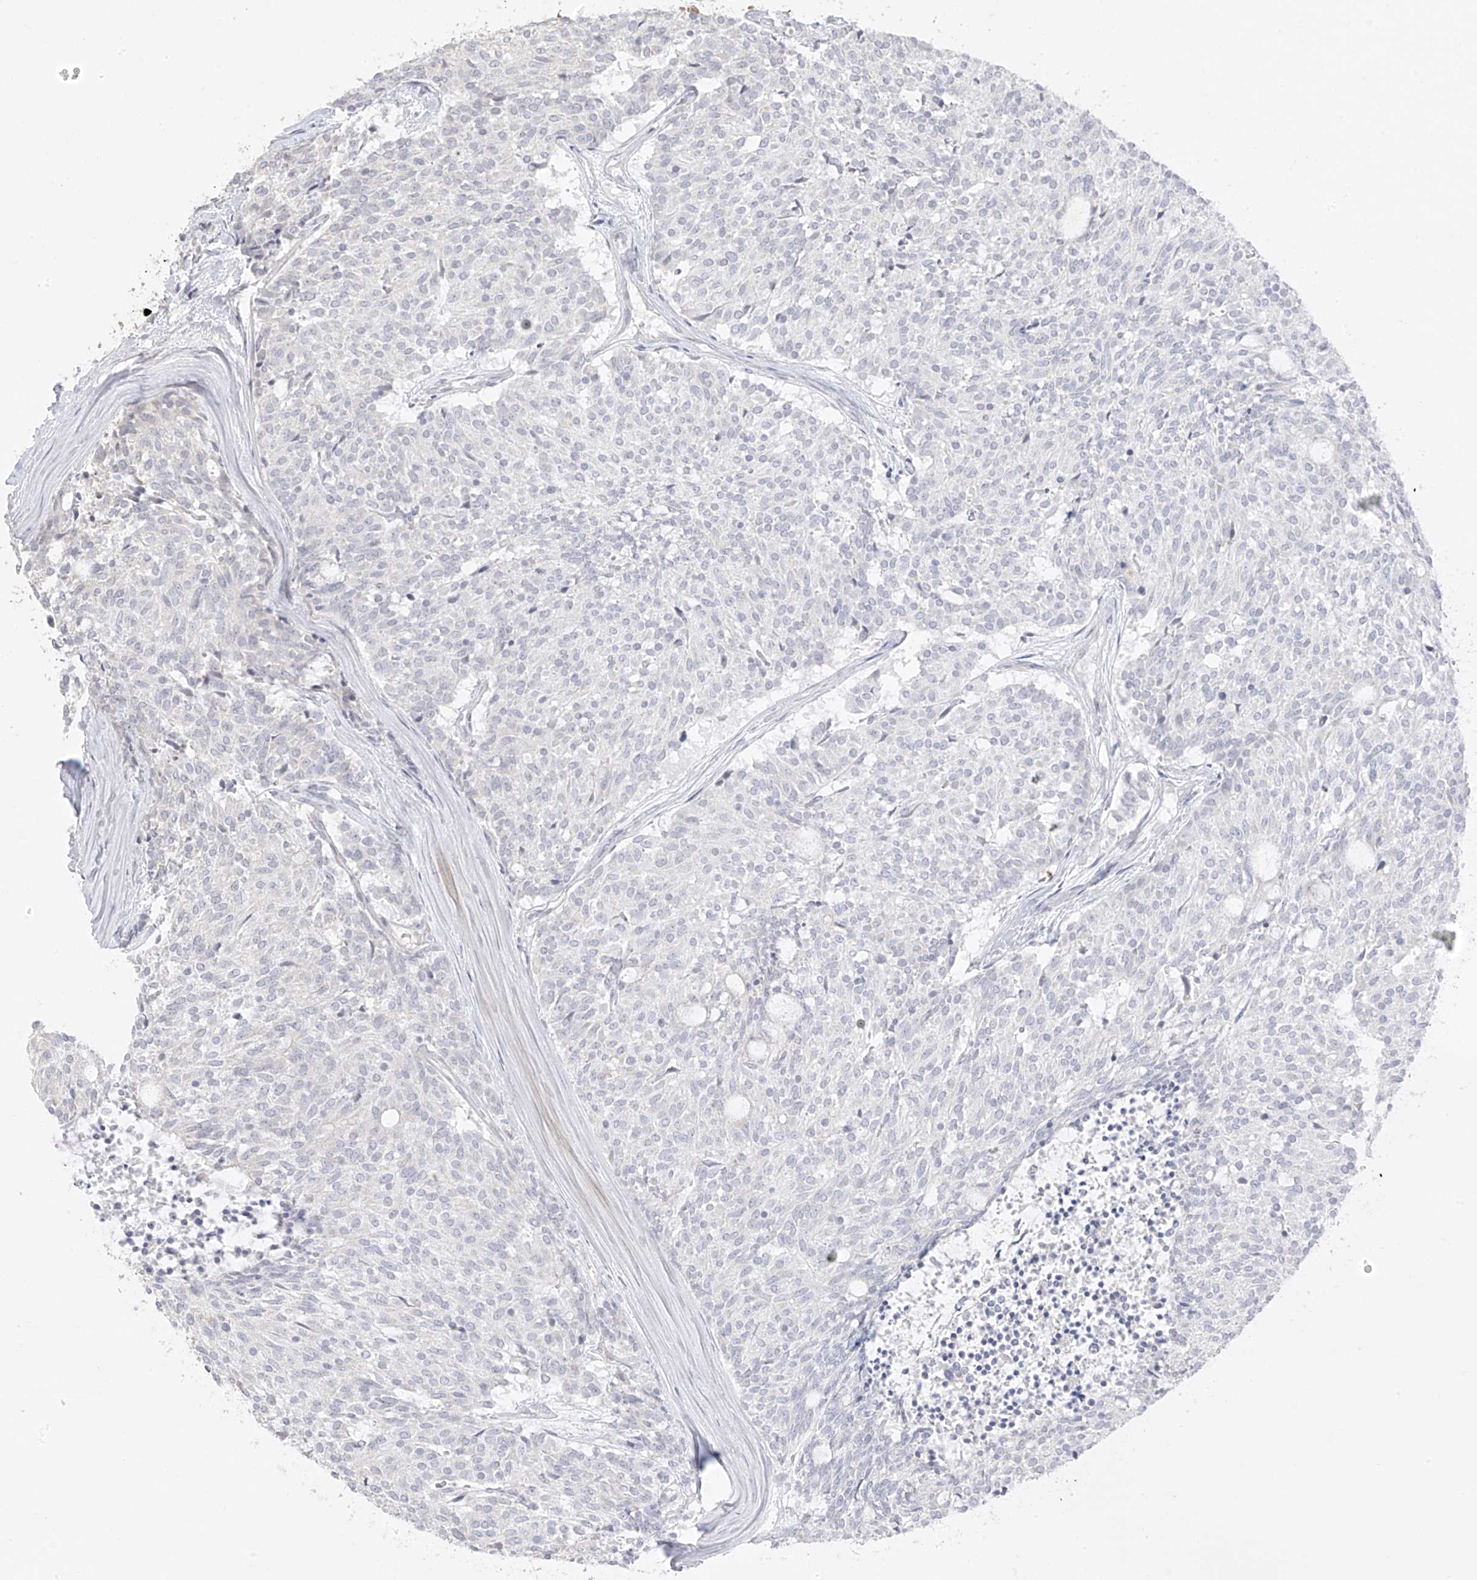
{"staining": {"intensity": "negative", "quantity": "none", "location": "none"}, "tissue": "carcinoid", "cell_type": "Tumor cells", "image_type": "cancer", "snomed": [{"axis": "morphology", "description": "Carcinoid, malignant, NOS"}, {"axis": "topography", "description": "Pancreas"}], "caption": "The immunohistochemistry micrograph has no significant positivity in tumor cells of carcinoid tissue. (DAB immunohistochemistry visualized using brightfield microscopy, high magnification).", "gene": "DCDC2", "patient": {"sex": "female", "age": 54}}